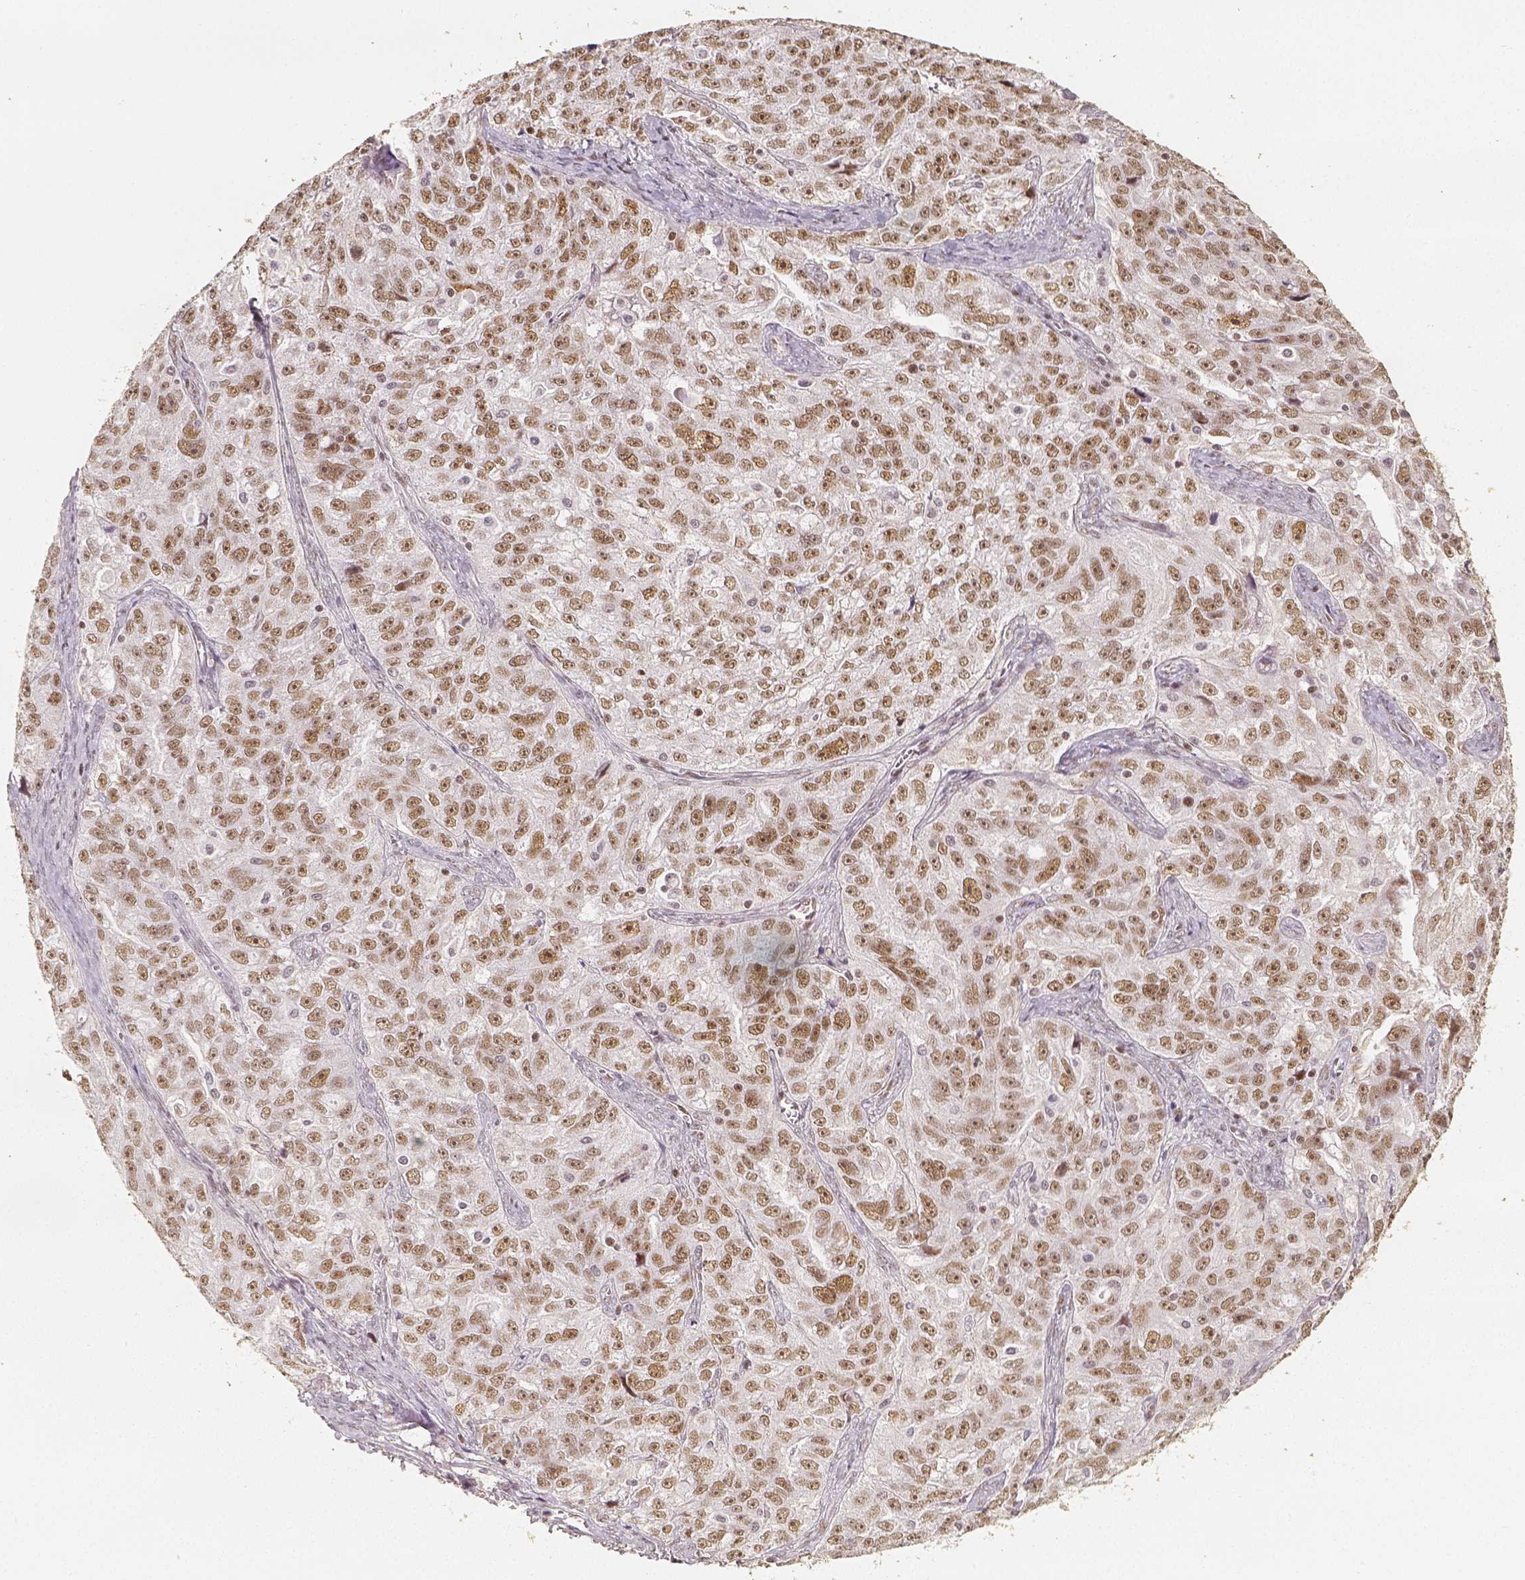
{"staining": {"intensity": "moderate", "quantity": ">75%", "location": "nuclear"}, "tissue": "ovarian cancer", "cell_type": "Tumor cells", "image_type": "cancer", "snomed": [{"axis": "morphology", "description": "Cystadenocarcinoma, serous, NOS"}, {"axis": "topography", "description": "Ovary"}], "caption": "IHC image of neoplastic tissue: human ovarian cancer stained using immunohistochemistry exhibits medium levels of moderate protein expression localized specifically in the nuclear of tumor cells, appearing as a nuclear brown color.", "gene": "HDAC1", "patient": {"sex": "female", "age": 51}}